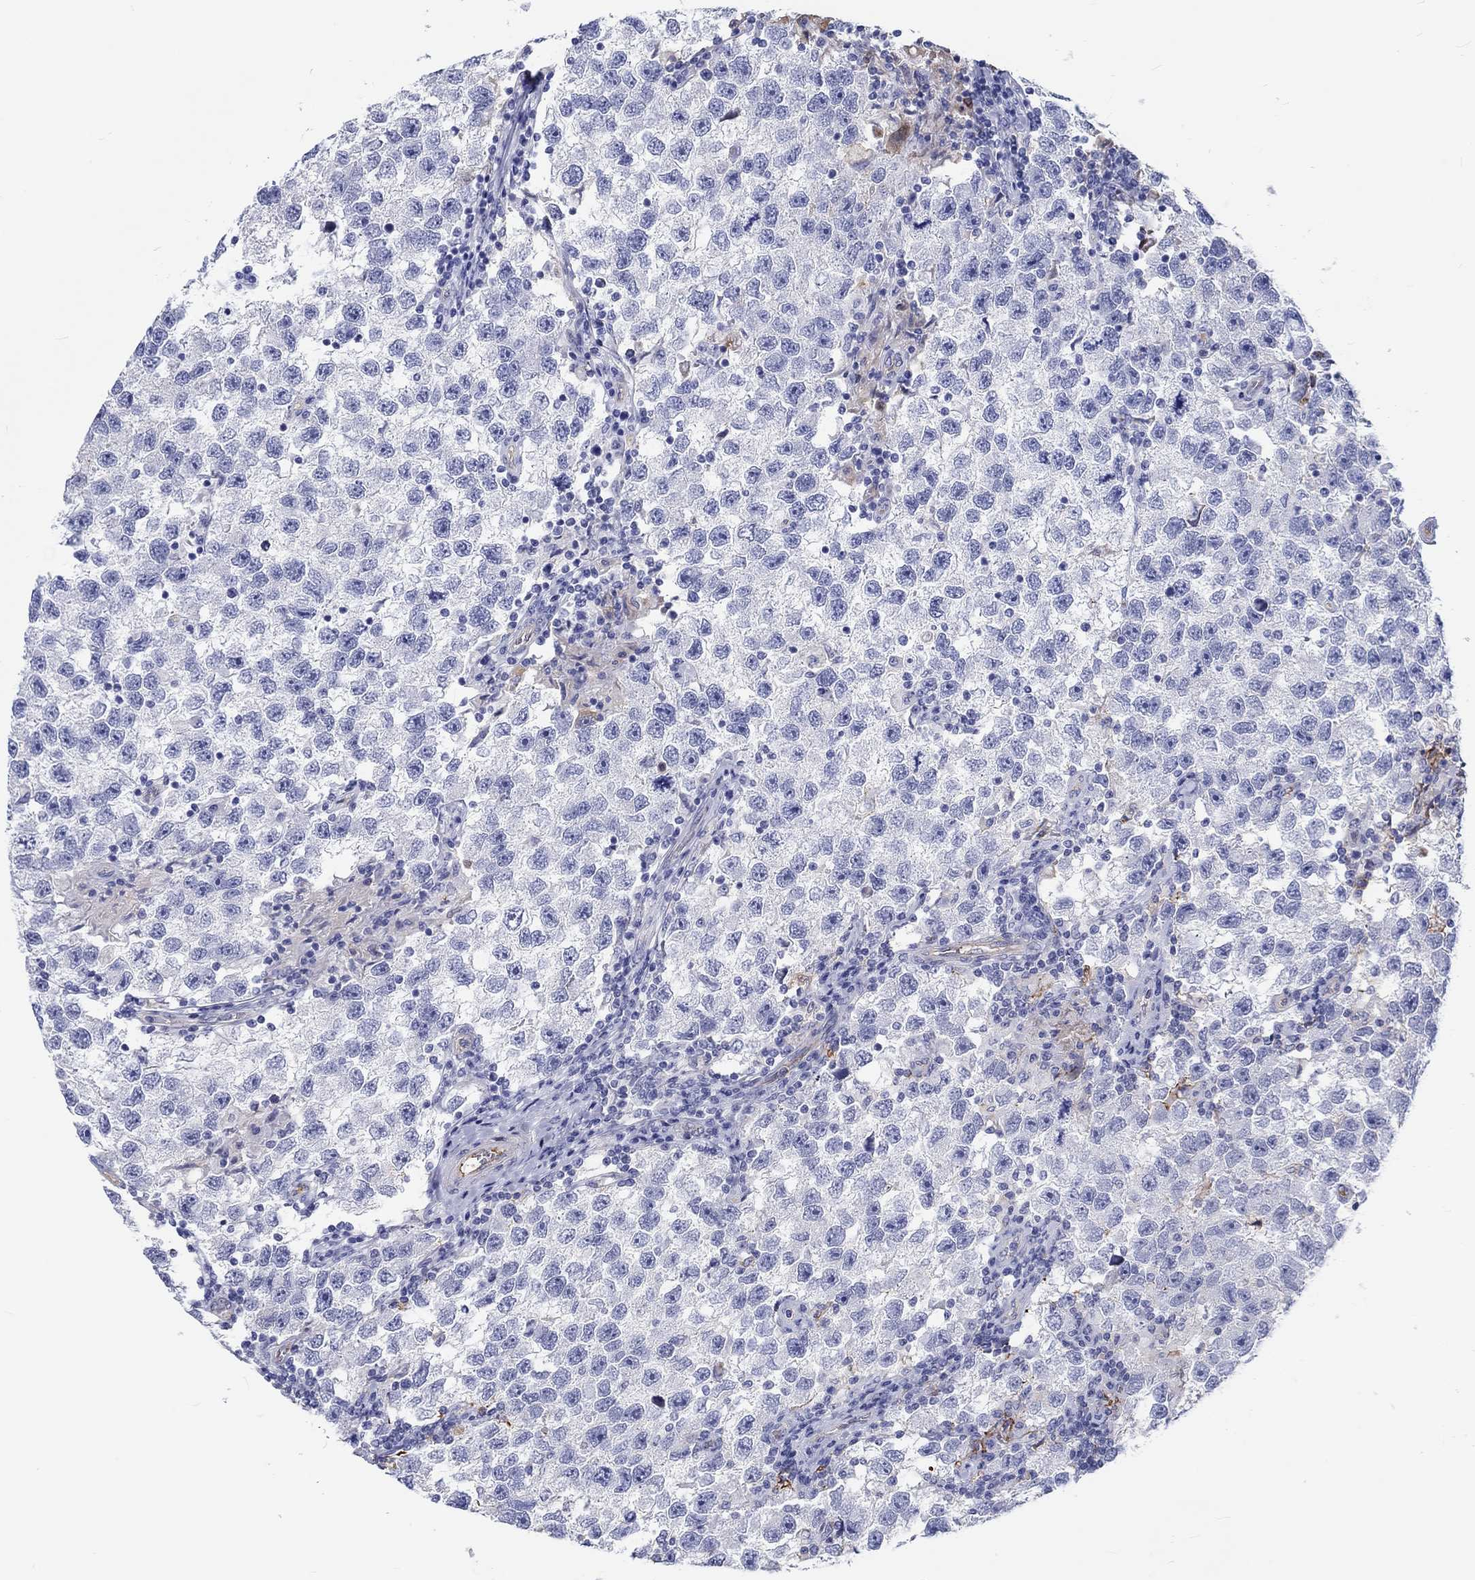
{"staining": {"intensity": "negative", "quantity": "none", "location": "none"}, "tissue": "testis cancer", "cell_type": "Tumor cells", "image_type": "cancer", "snomed": [{"axis": "morphology", "description": "Seminoma, NOS"}, {"axis": "topography", "description": "Testis"}], "caption": "IHC histopathology image of human testis seminoma stained for a protein (brown), which reveals no expression in tumor cells.", "gene": "CDY2B", "patient": {"sex": "male", "age": 26}}